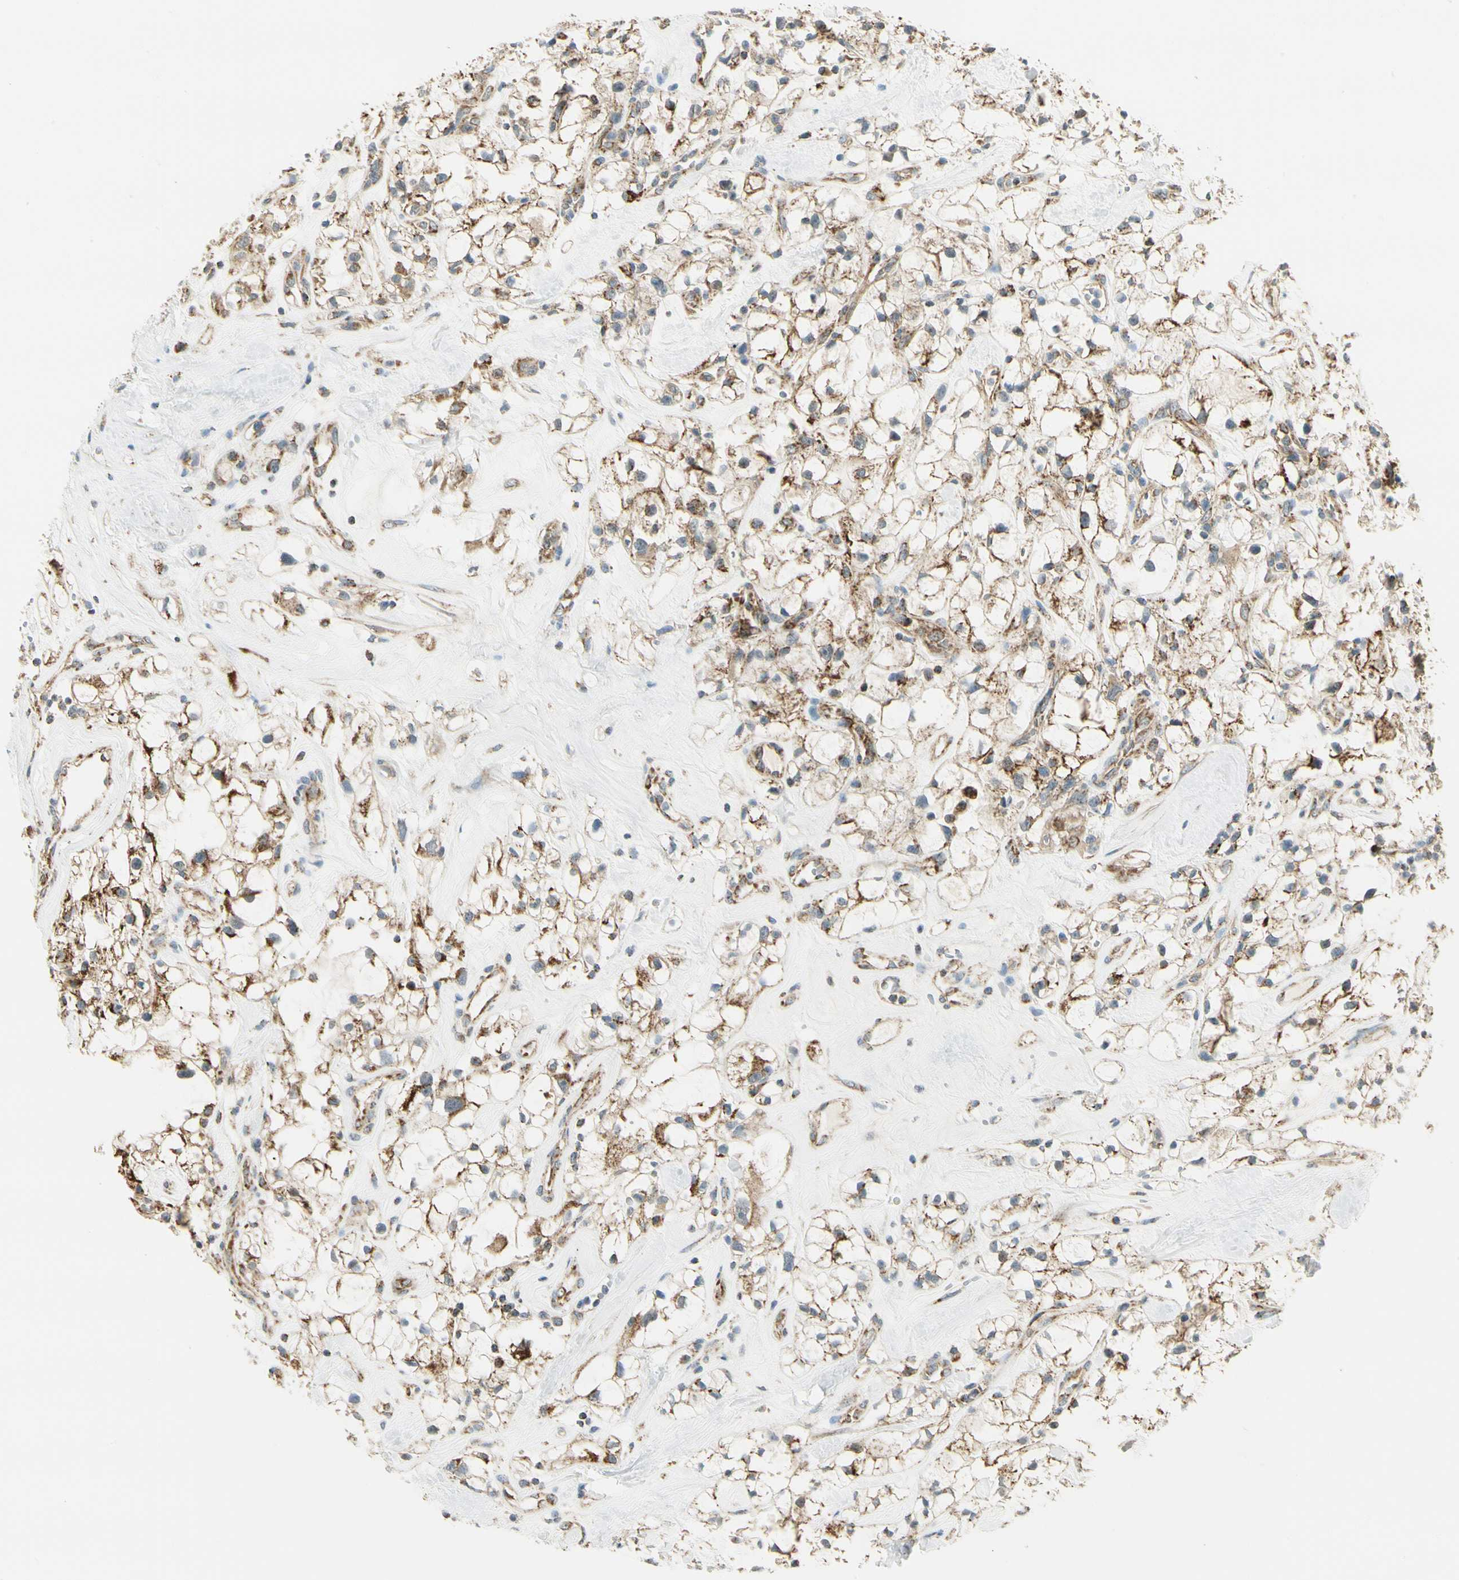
{"staining": {"intensity": "strong", "quantity": "25%-75%", "location": "cytoplasmic/membranous"}, "tissue": "renal cancer", "cell_type": "Tumor cells", "image_type": "cancer", "snomed": [{"axis": "morphology", "description": "Adenocarcinoma, NOS"}, {"axis": "topography", "description": "Kidney"}], "caption": "Protein positivity by IHC displays strong cytoplasmic/membranous positivity in approximately 25%-75% of tumor cells in adenocarcinoma (renal).", "gene": "EPHB3", "patient": {"sex": "female", "age": 60}}